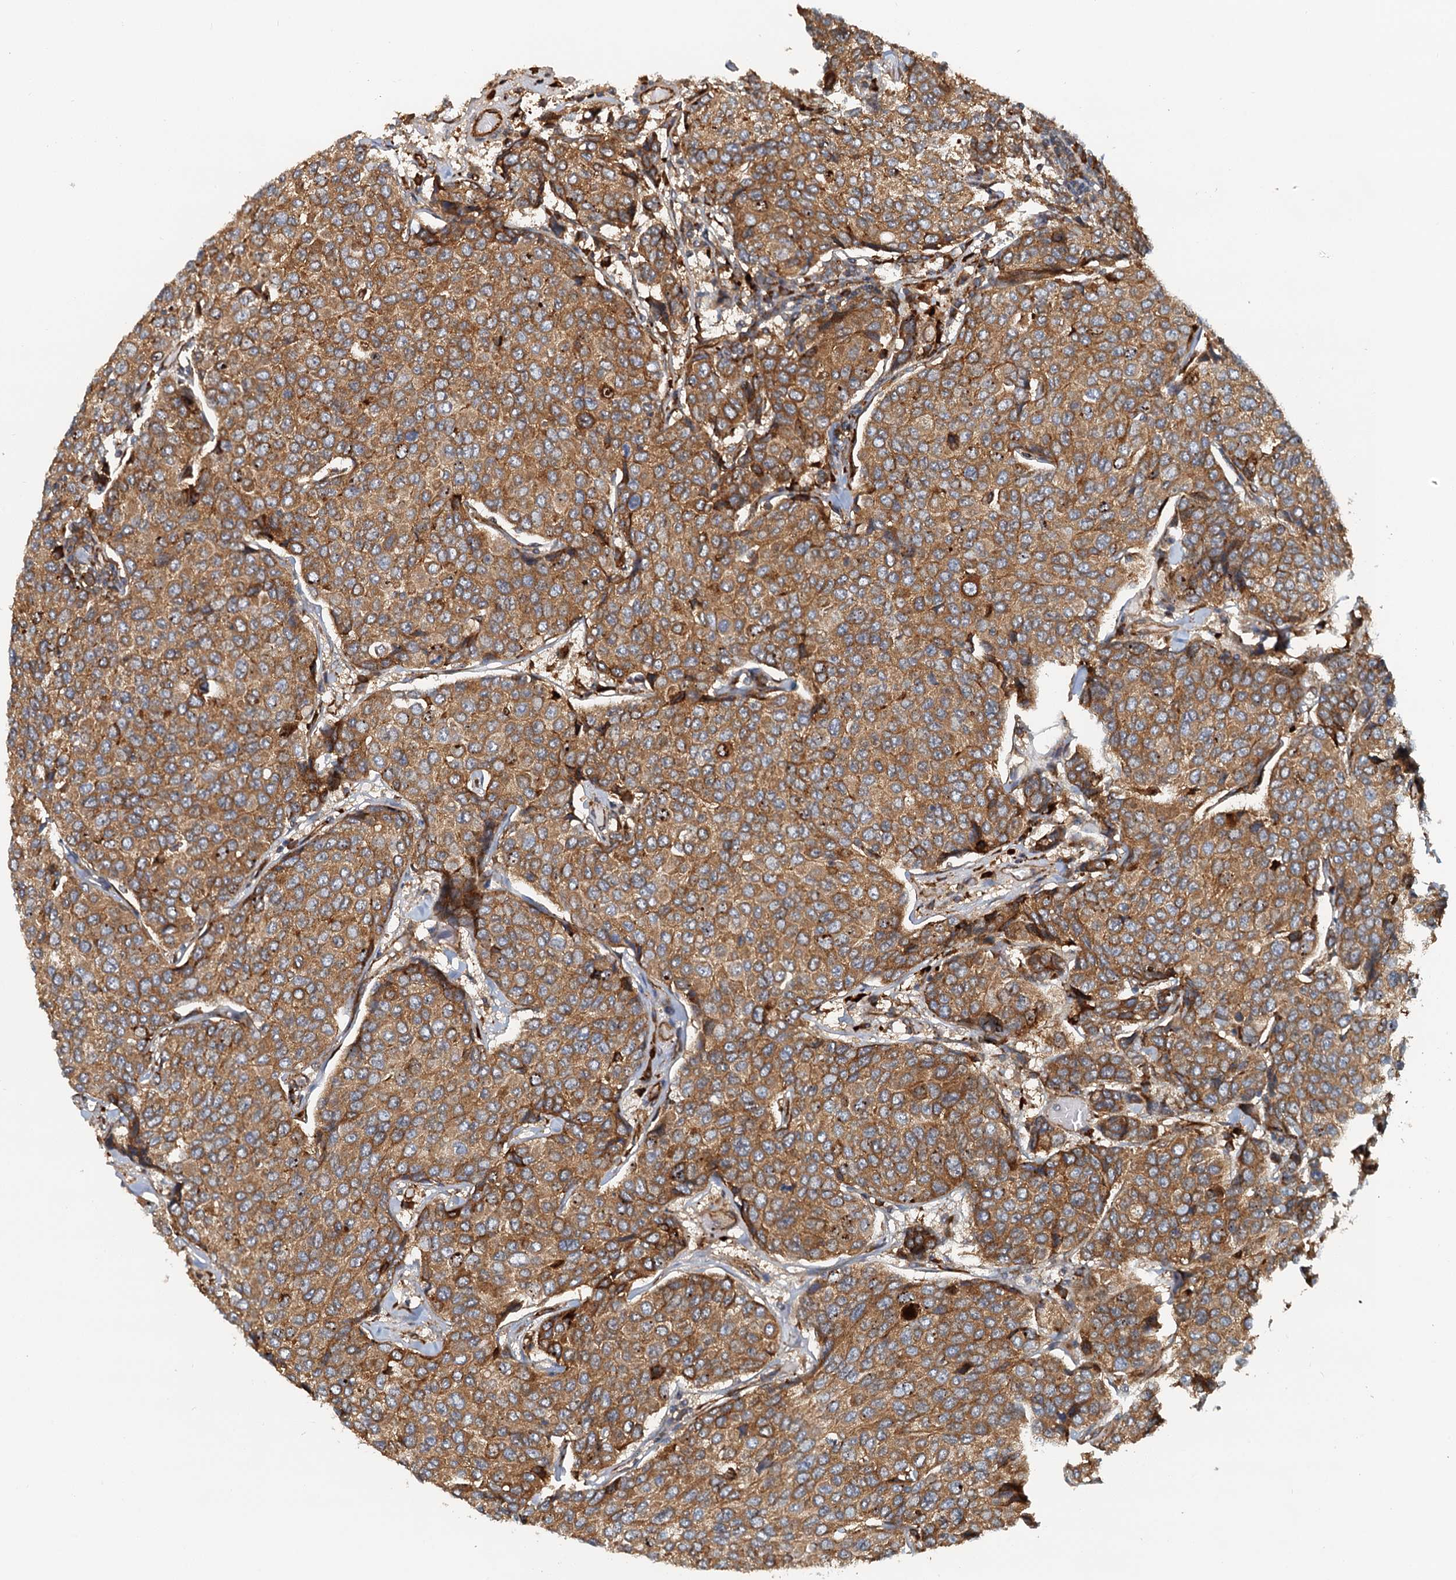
{"staining": {"intensity": "moderate", "quantity": ">75%", "location": "cytoplasmic/membranous"}, "tissue": "breast cancer", "cell_type": "Tumor cells", "image_type": "cancer", "snomed": [{"axis": "morphology", "description": "Duct carcinoma"}, {"axis": "topography", "description": "Breast"}], "caption": "Immunohistochemistry (IHC) staining of breast invasive ductal carcinoma, which demonstrates medium levels of moderate cytoplasmic/membranous expression in about >75% of tumor cells indicating moderate cytoplasmic/membranous protein expression. The staining was performed using DAB (brown) for protein detection and nuclei were counterstained in hematoxylin (blue).", "gene": "NIPAL3", "patient": {"sex": "female", "age": 55}}